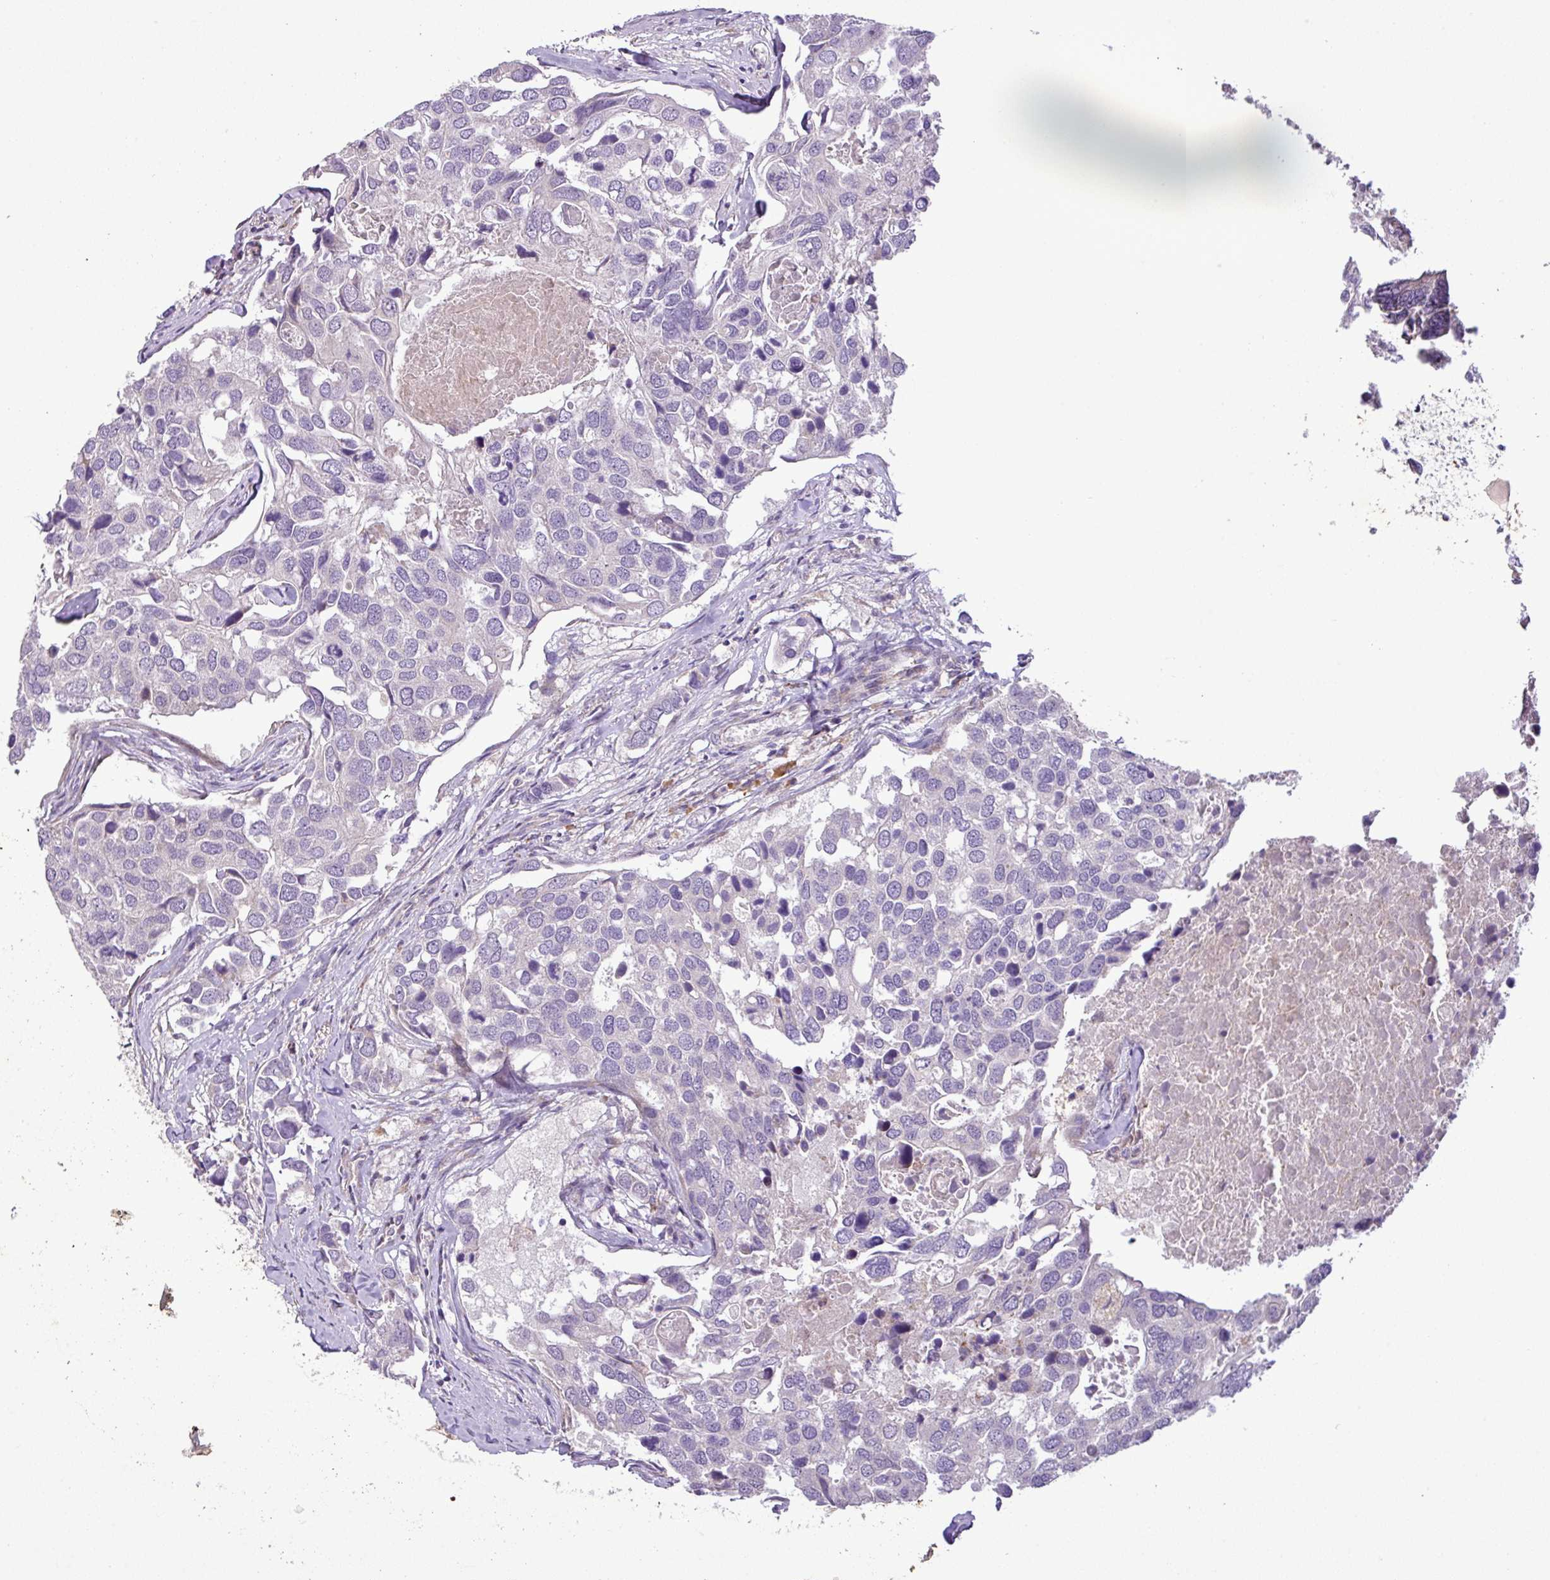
{"staining": {"intensity": "negative", "quantity": "none", "location": "none"}, "tissue": "breast cancer", "cell_type": "Tumor cells", "image_type": "cancer", "snomed": [{"axis": "morphology", "description": "Duct carcinoma"}, {"axis": "topography", "description": "Breast"}], "caption": "Protein analysis of breast cancer (intraductal carcinoma) exhibits no significant staining in tumor cells.", "gene": "MOCS3", "patient": {"sex": "female", "age": 83}}